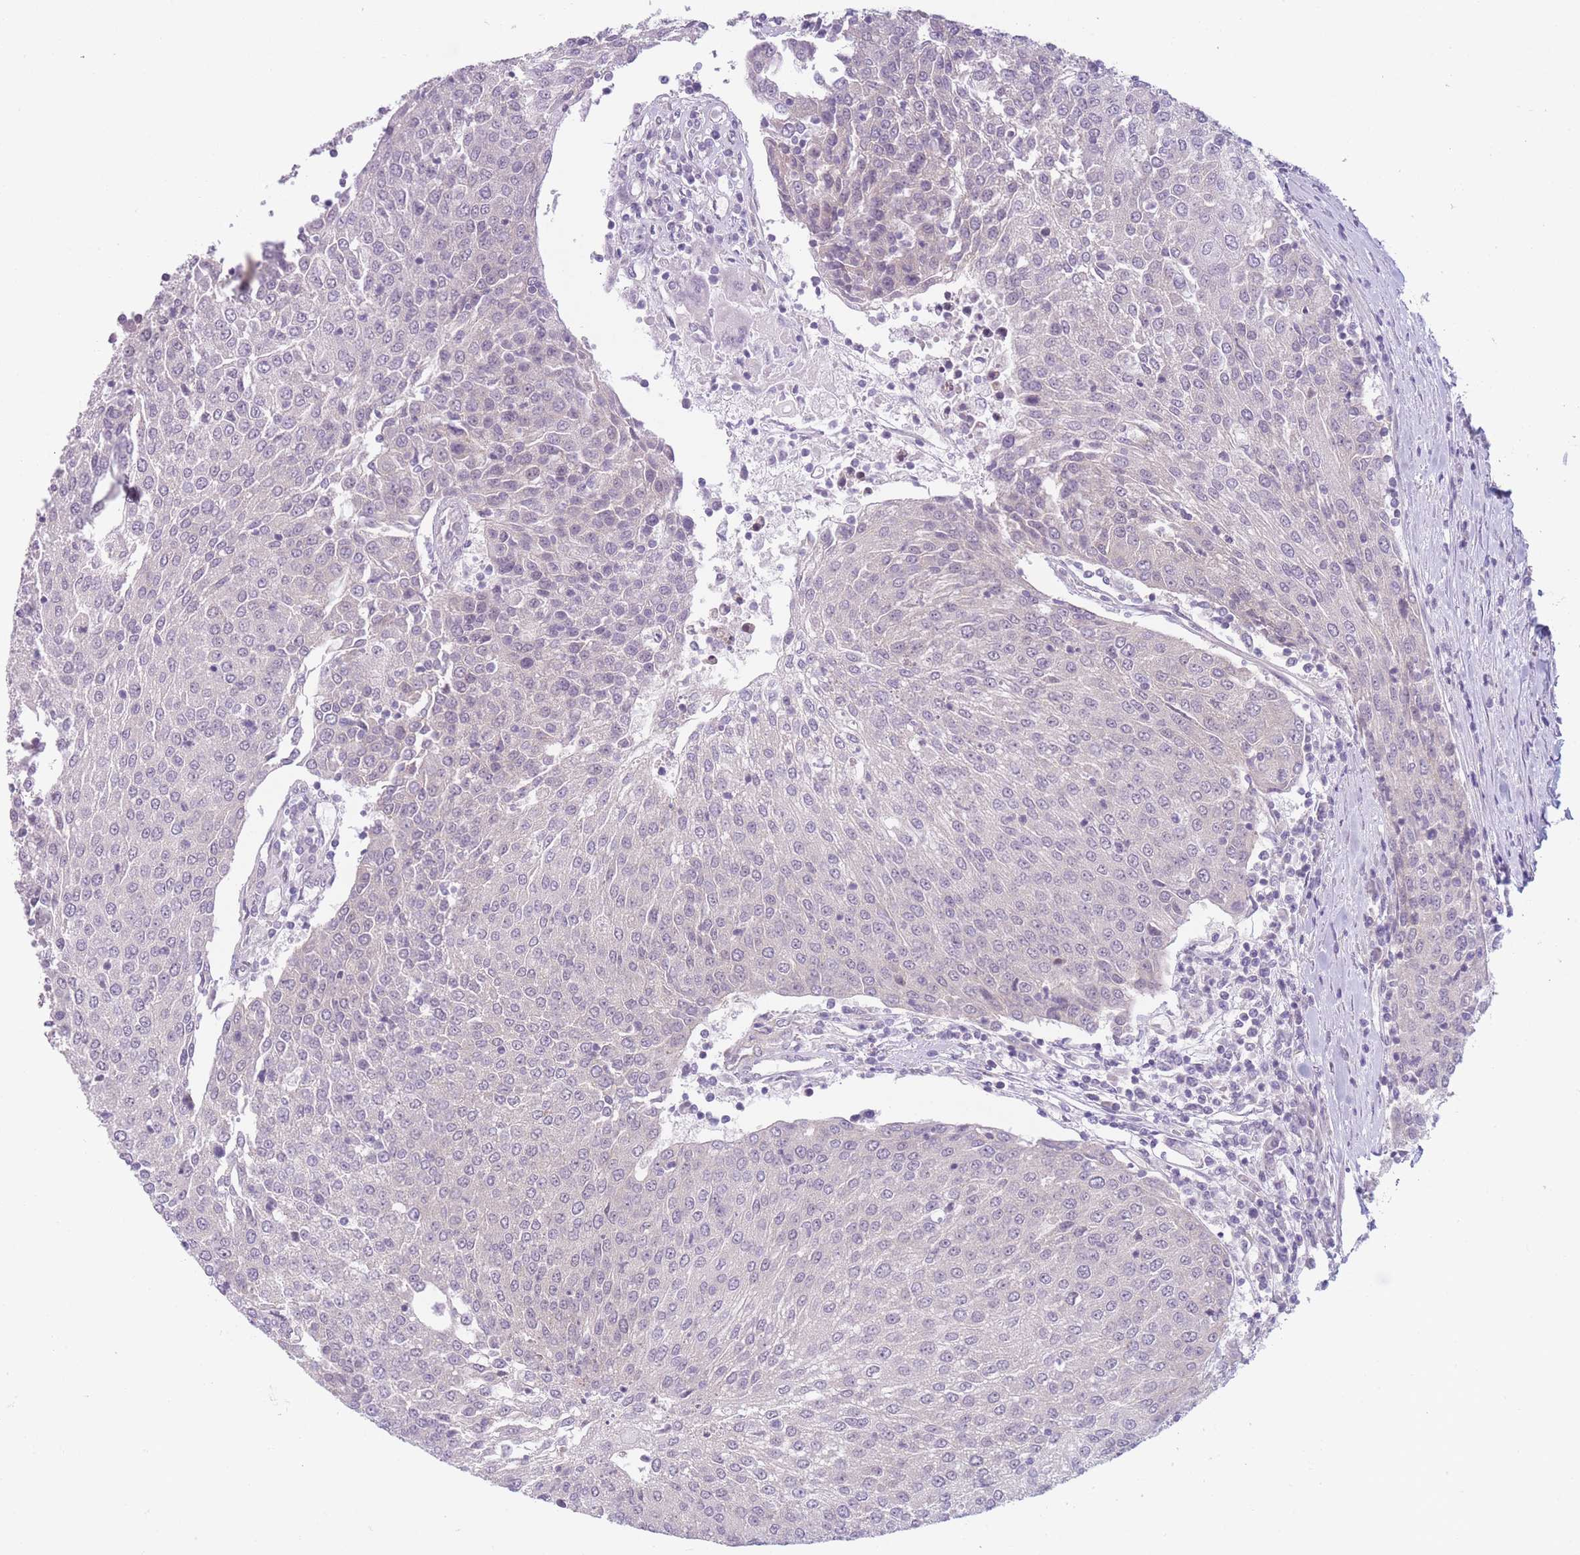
{"staining": {"intensity": "weak", "quantity": "<25%", "location": "nuclear"}, "tissue": "urothelial cancer", "cell_type": "Tumor cells", "image_type": "cancer", "snomed": [{"axis": "morphology", "description": "Urothelial carcinoma, High grade"}, {"axis": "topography", "description": "Urinary bladder"}], "caption": "The image displays no significant positivity in tumor cells of urothelial carcinoma (high-grade).", "gene": "ZNF439", "patient": {"sex": "female", "age": 85}}